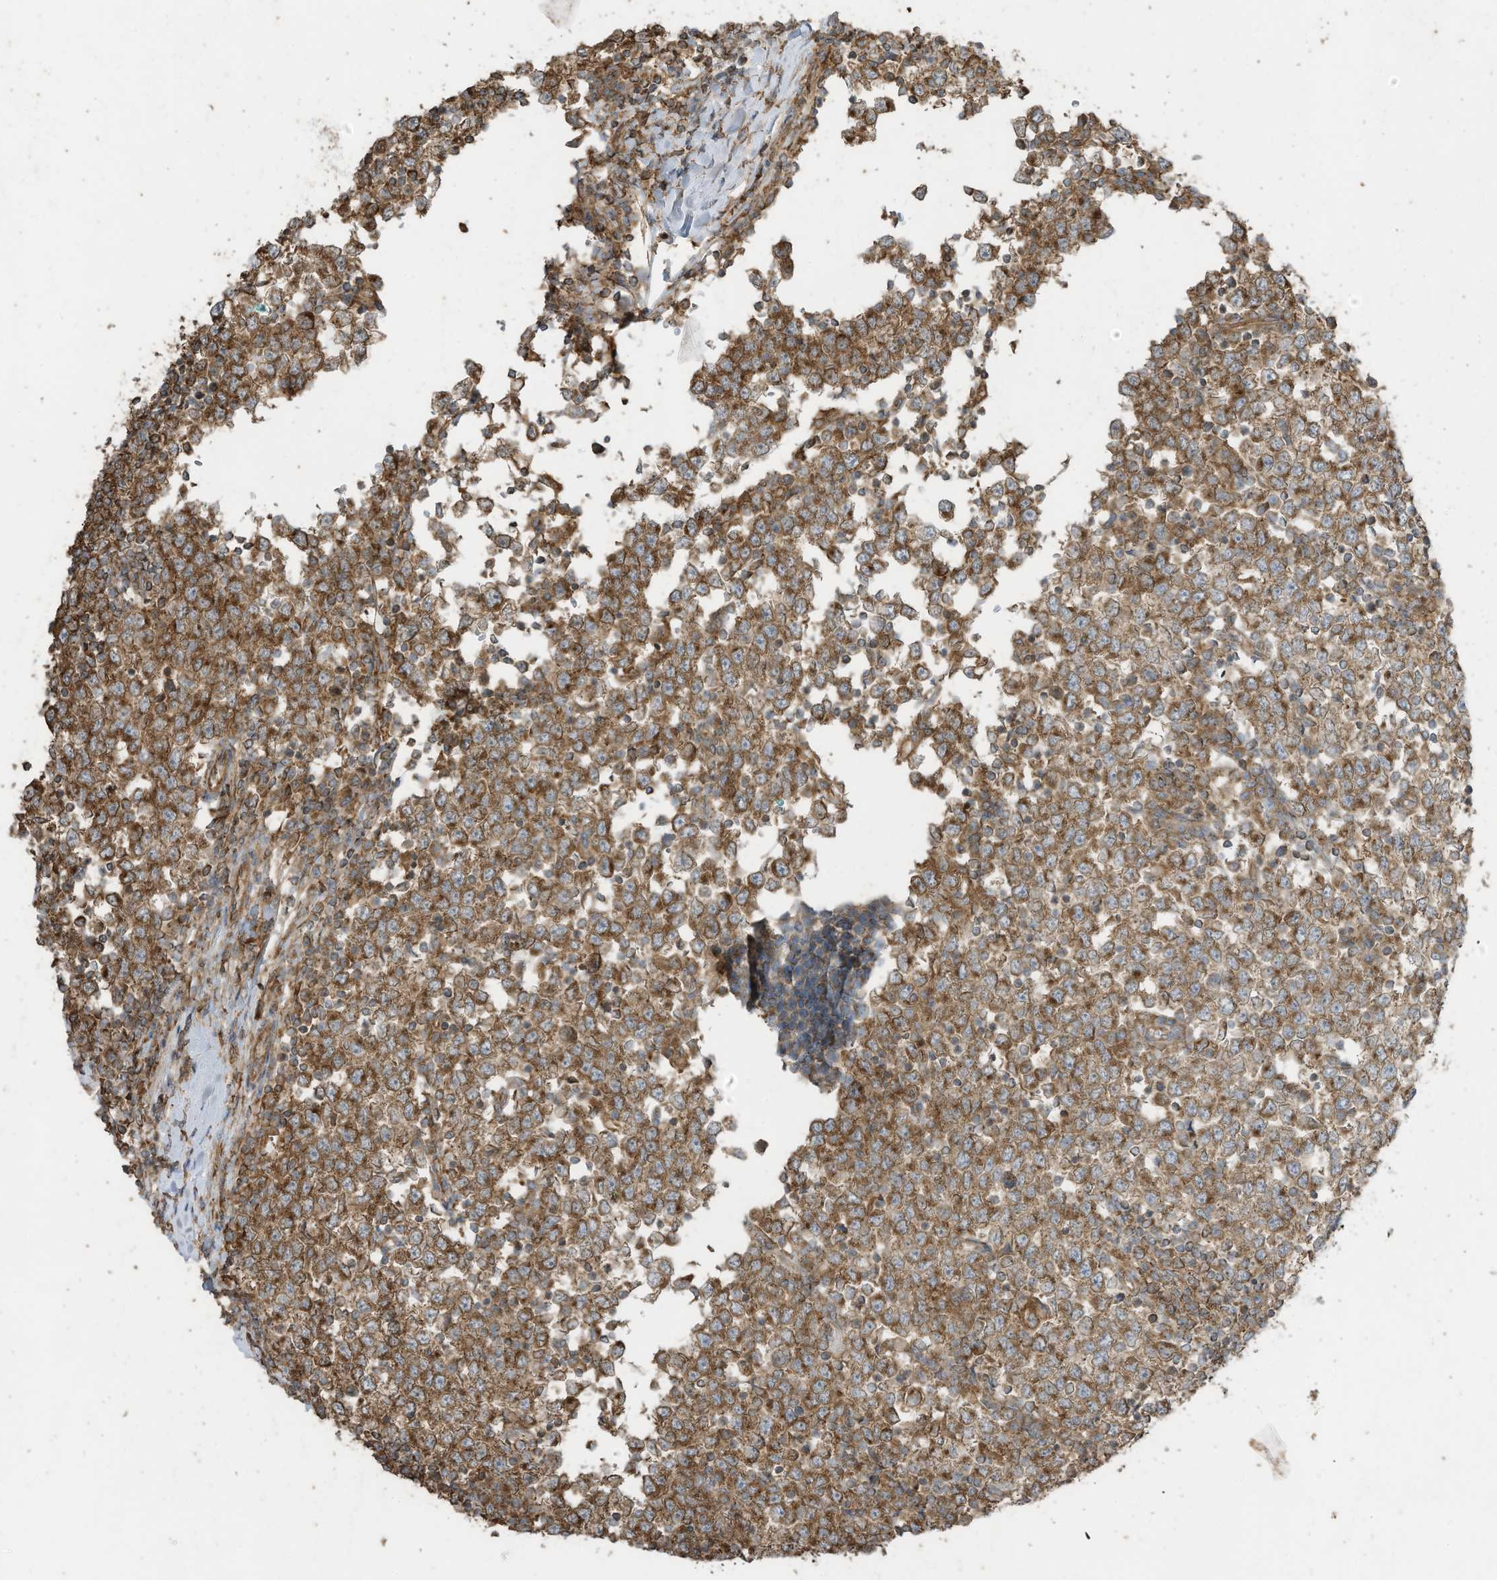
{"staining": {"intensity": "moderate", "quantity": ">75%", "location": "cytoplasmic/membranous"}, "tissue": "testis cancer", "cell_type": "Tumor cells", "image_type": "cancer", "snomed": [{"axis": "morphology", "description": "Seminoma, NOS"}, {"axis": "topography", "description": "Testis"}], "caption": "Immunohistochemical staining of human testis cancer (seminoma) shows moderate cytoplasmic/membranous protein staining in about >75% of tumor cells.", "gene": "CGAS", "patient": {"sex": "male", "age": 65}}